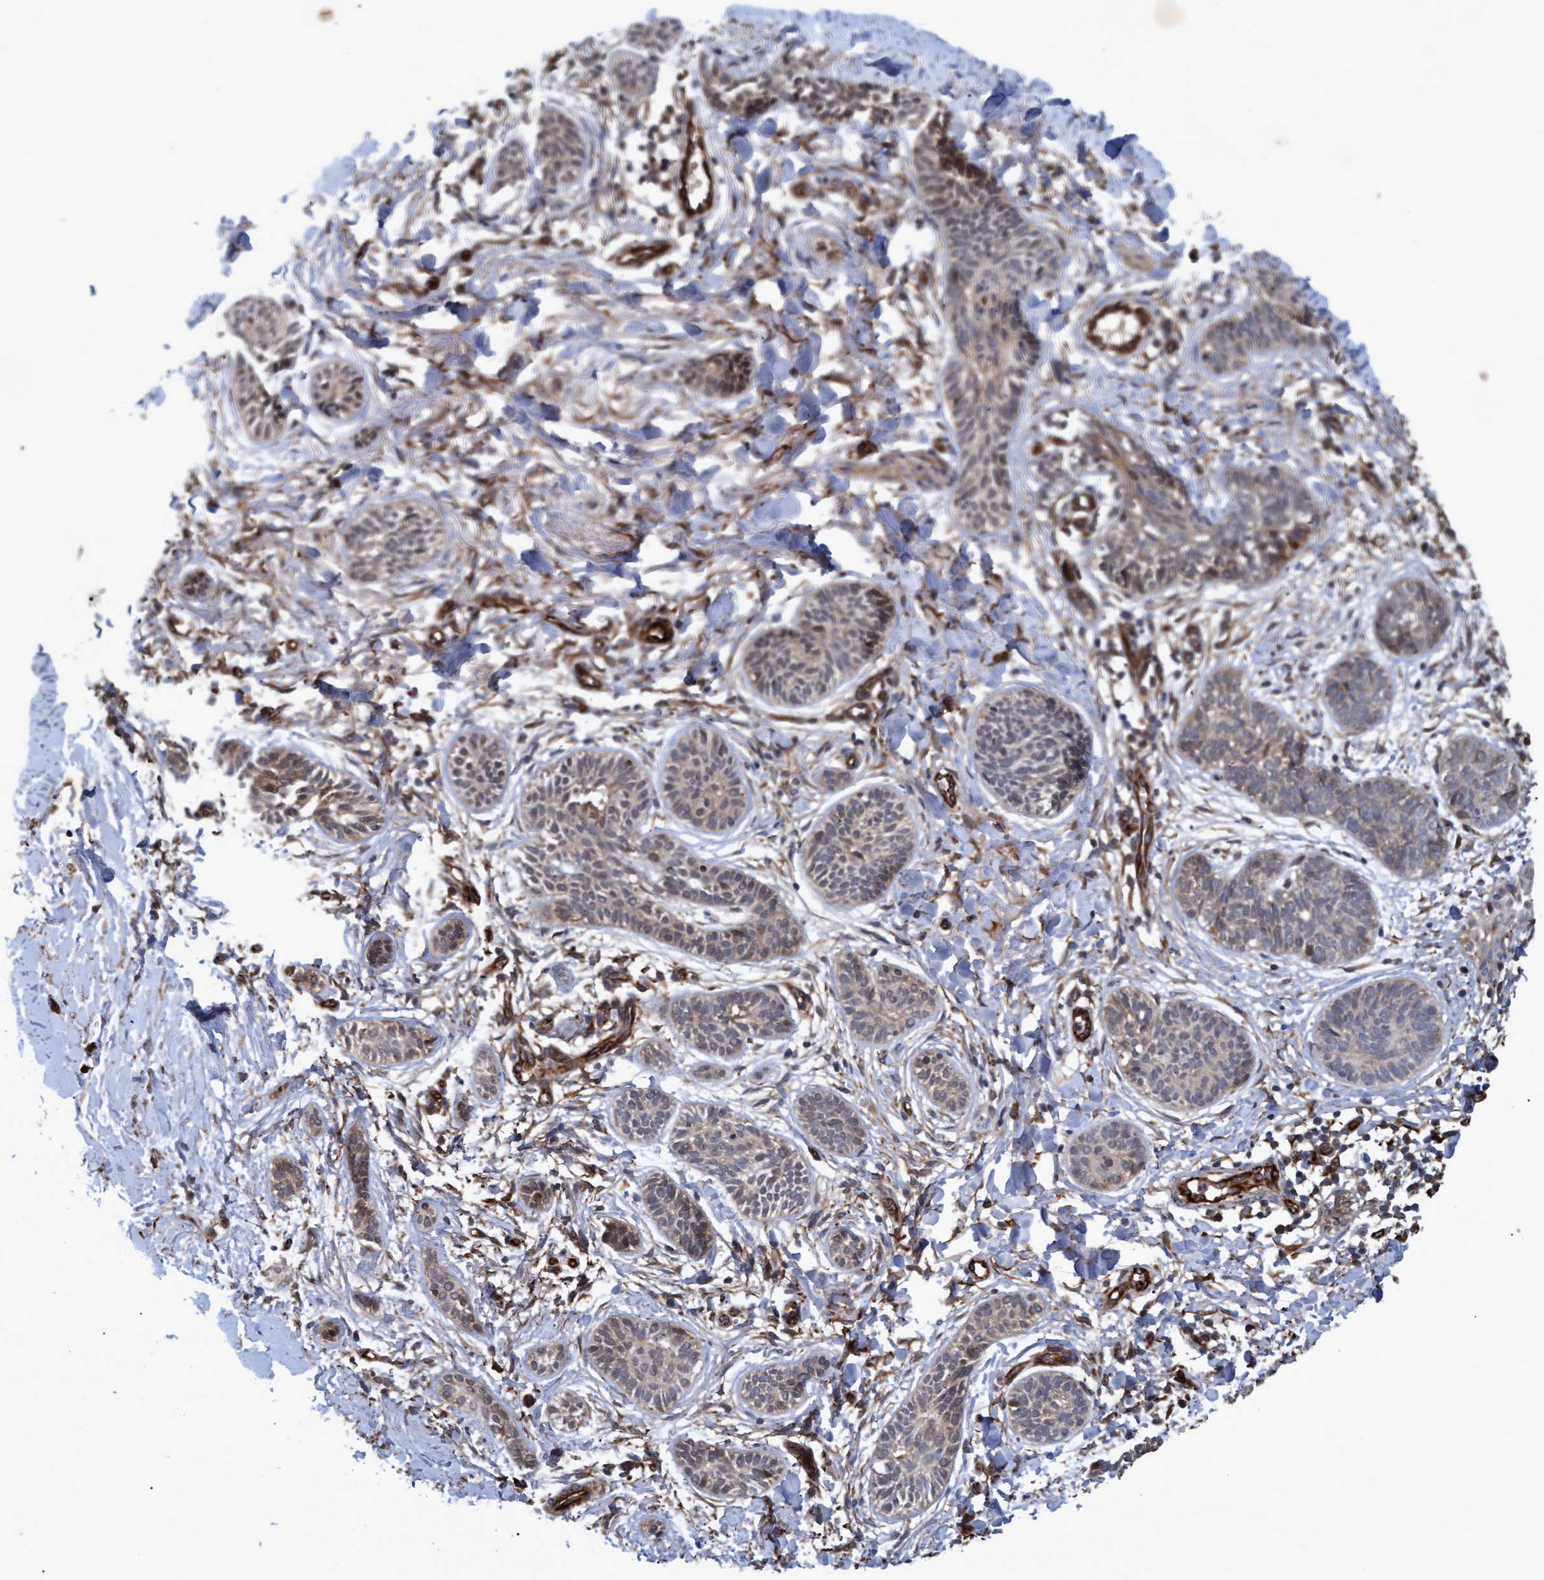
{"staining": {"intensity": "weak", "quantity": "<25%", "location": "cytoplasmic/membranous"}, "tissue": "skin cancer", "cell_type": "Tumor cells", "image_type": "cancer", "snomed": [{"axis": "morphology", "description": "Normal tissue, NOS"}, {"axis": "morphology", "description": "Basal cell carcinoma"}, {"axis": "topography", "description": "Skin"}], "caption": "DAB (3,3'-diaminobenzidine) immunohistochemical staining of human basal cell carcinoma (skin) reveals no significant staining in tumor cells.", "gene": "PSMB6", "patient": {"sex": "male", "age": 63}}